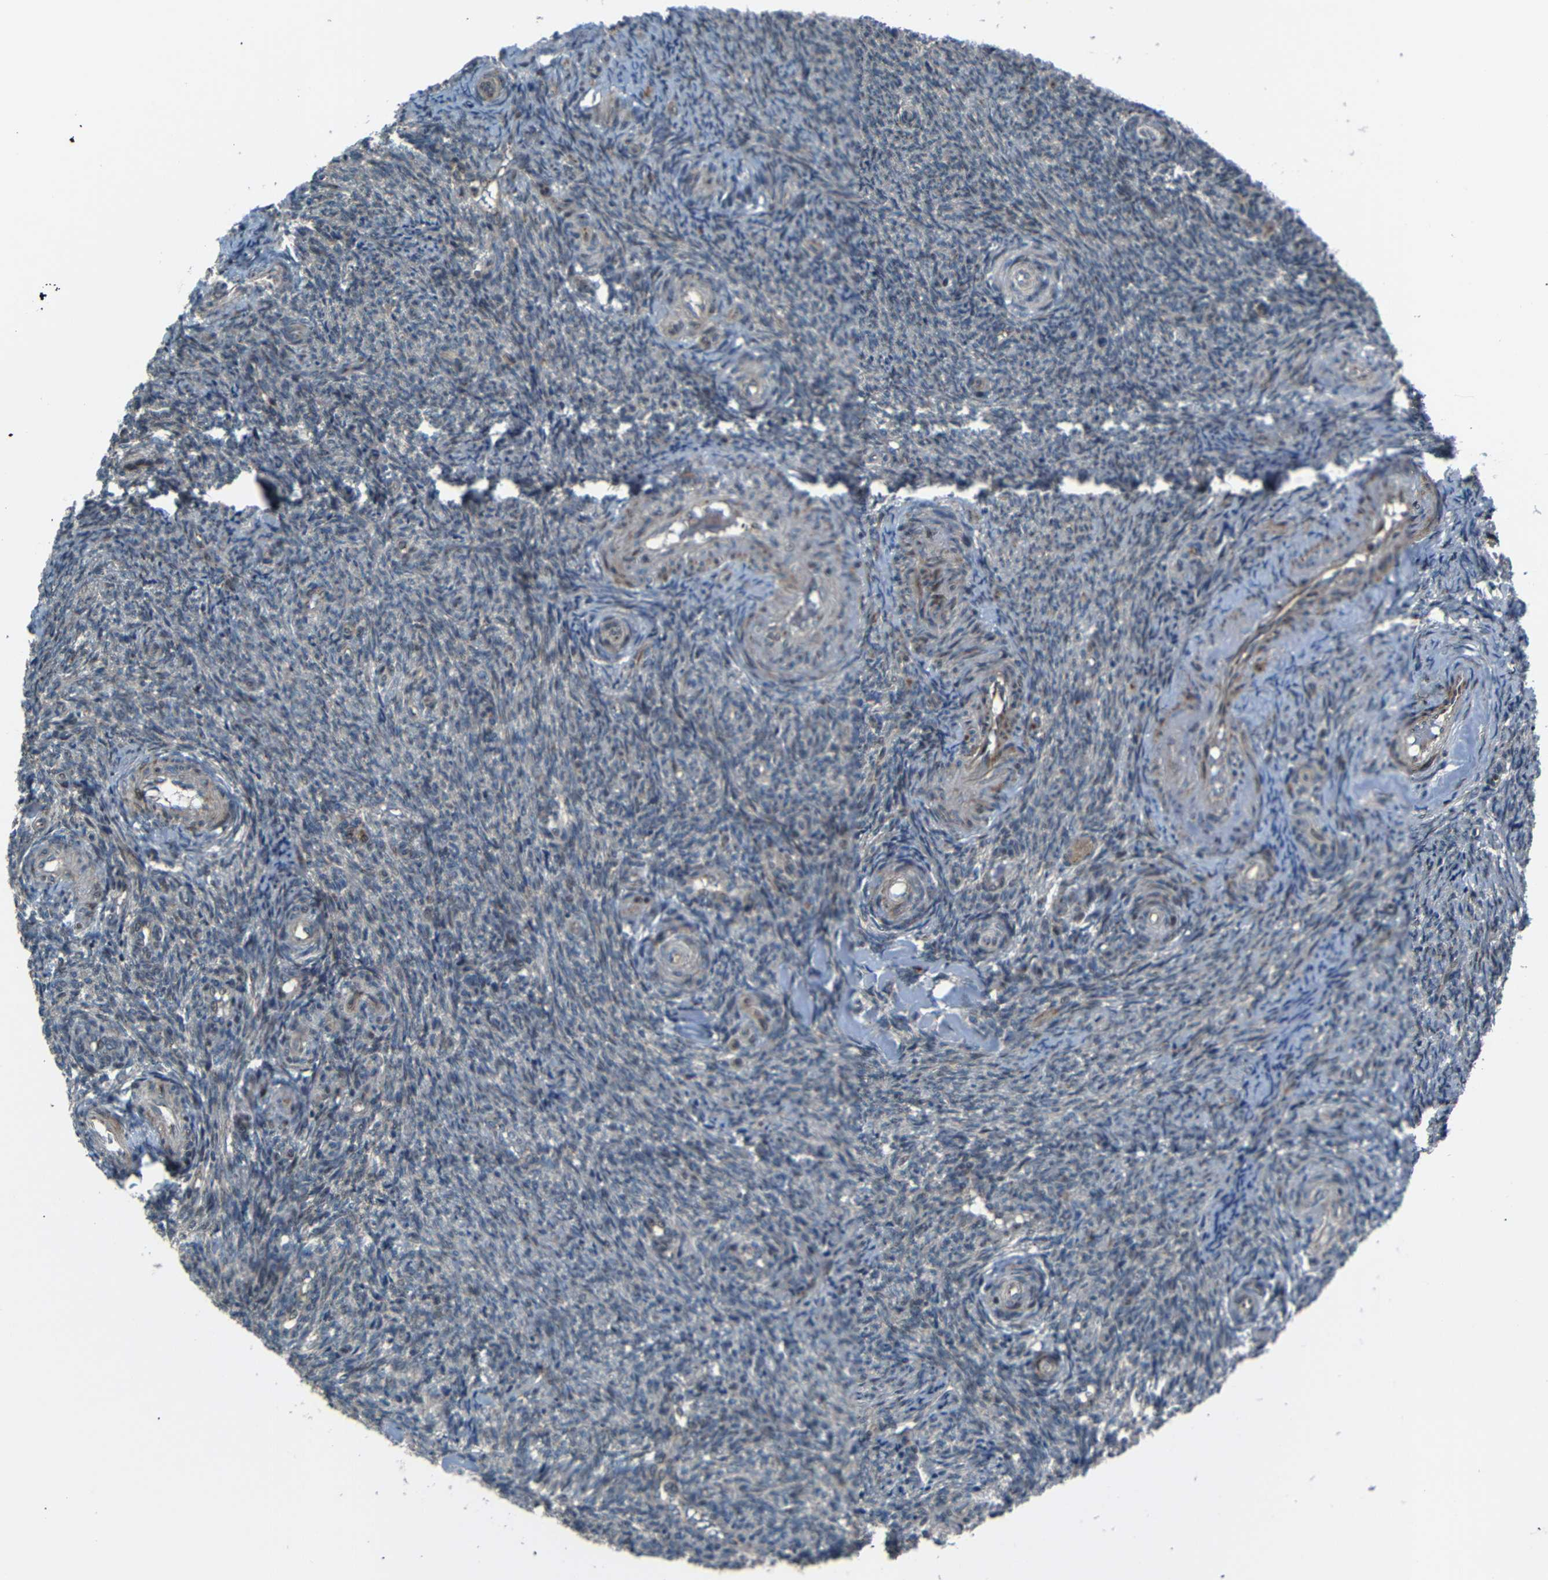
{"staining": {"intensity": "moderate", "quantity": "25%-75%", "location": "cytoplasmic/membranous"}, "tissue": "ovary", "cell_type": "Ovarian stroma cells", "image_type": "normal", "snomed": [{"axis": "morphology", "description": "Normal tissue, NOS"}, {"axis": "topography", "description": "Ovary"}], "caption": "Immunohistochemical staining of normal ovary shows 25%-75% levels of moderate cytoplasmic/membranous protein expression in approximately 25%-75% of ovarian stroma cells. The staining was performed using DAB (3,3'-diaminobenzidine), with brown indicating positive protein expression. Nuclei are stained blue with hematoxylin.", "gene": "AKAP9", "patient": {"sex": "female", "age": 41}}